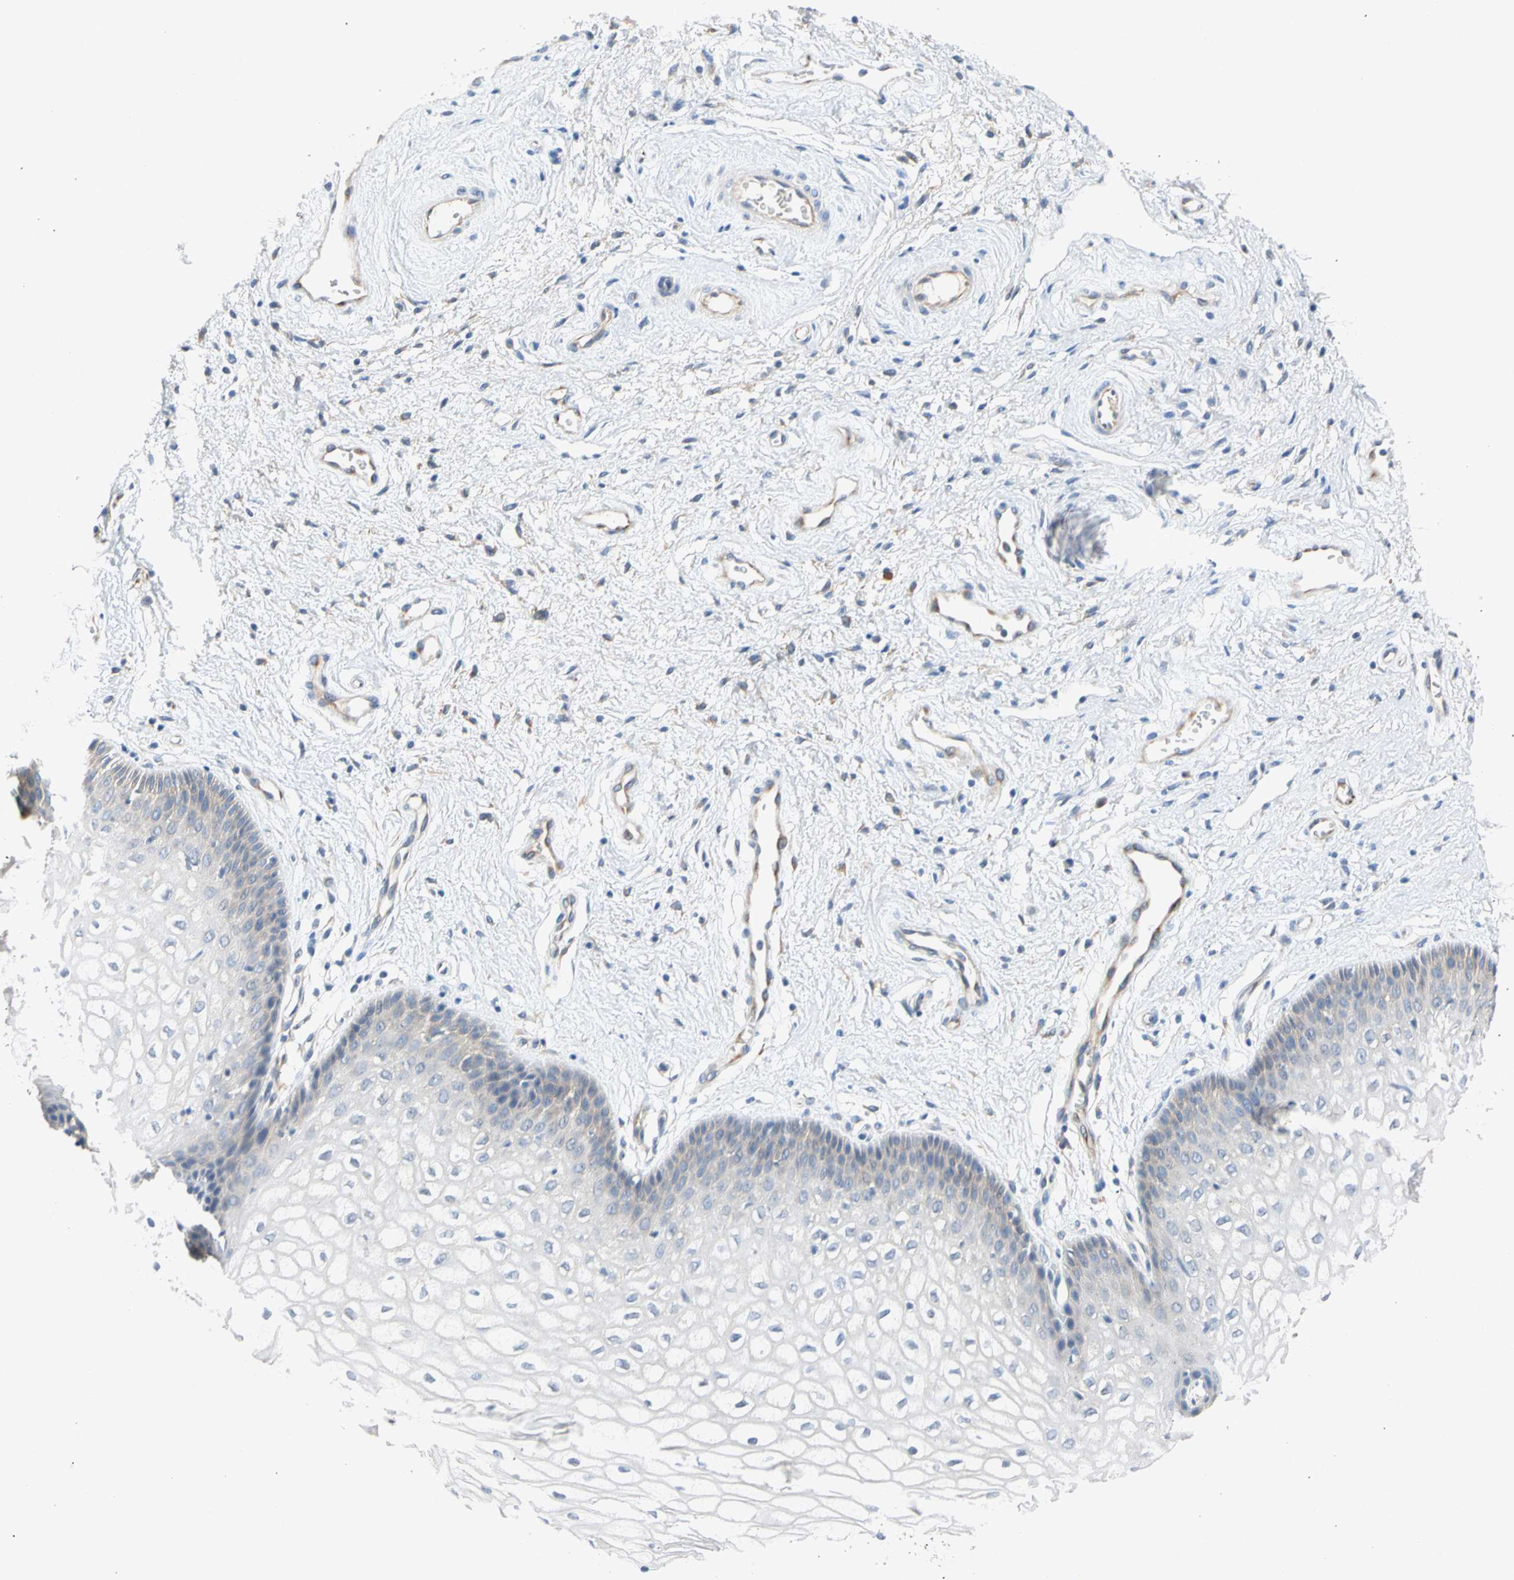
{"staining": {"intensity": "negative", "quantity": "none", "location": "none"}, "tissue": "vagina", "cell_type": "Squamous epithelial cells", "image_type": "normal", "snomed": [{"axis": "morphology", "description": "Normal tissue, NOS"}, {"axis": "topography", "description": "Vagina"}], "caption": "There is no significant staining in squamous epithelial cells of vagina. Brightfield microscopy of IHC stained with DAB (3,3'-diaminobenzidine) (brown) and hematoxylin (blue), captured at high magnification.", "gene": "GASK1B", "patient": {"sex": "female", "age": 34}}